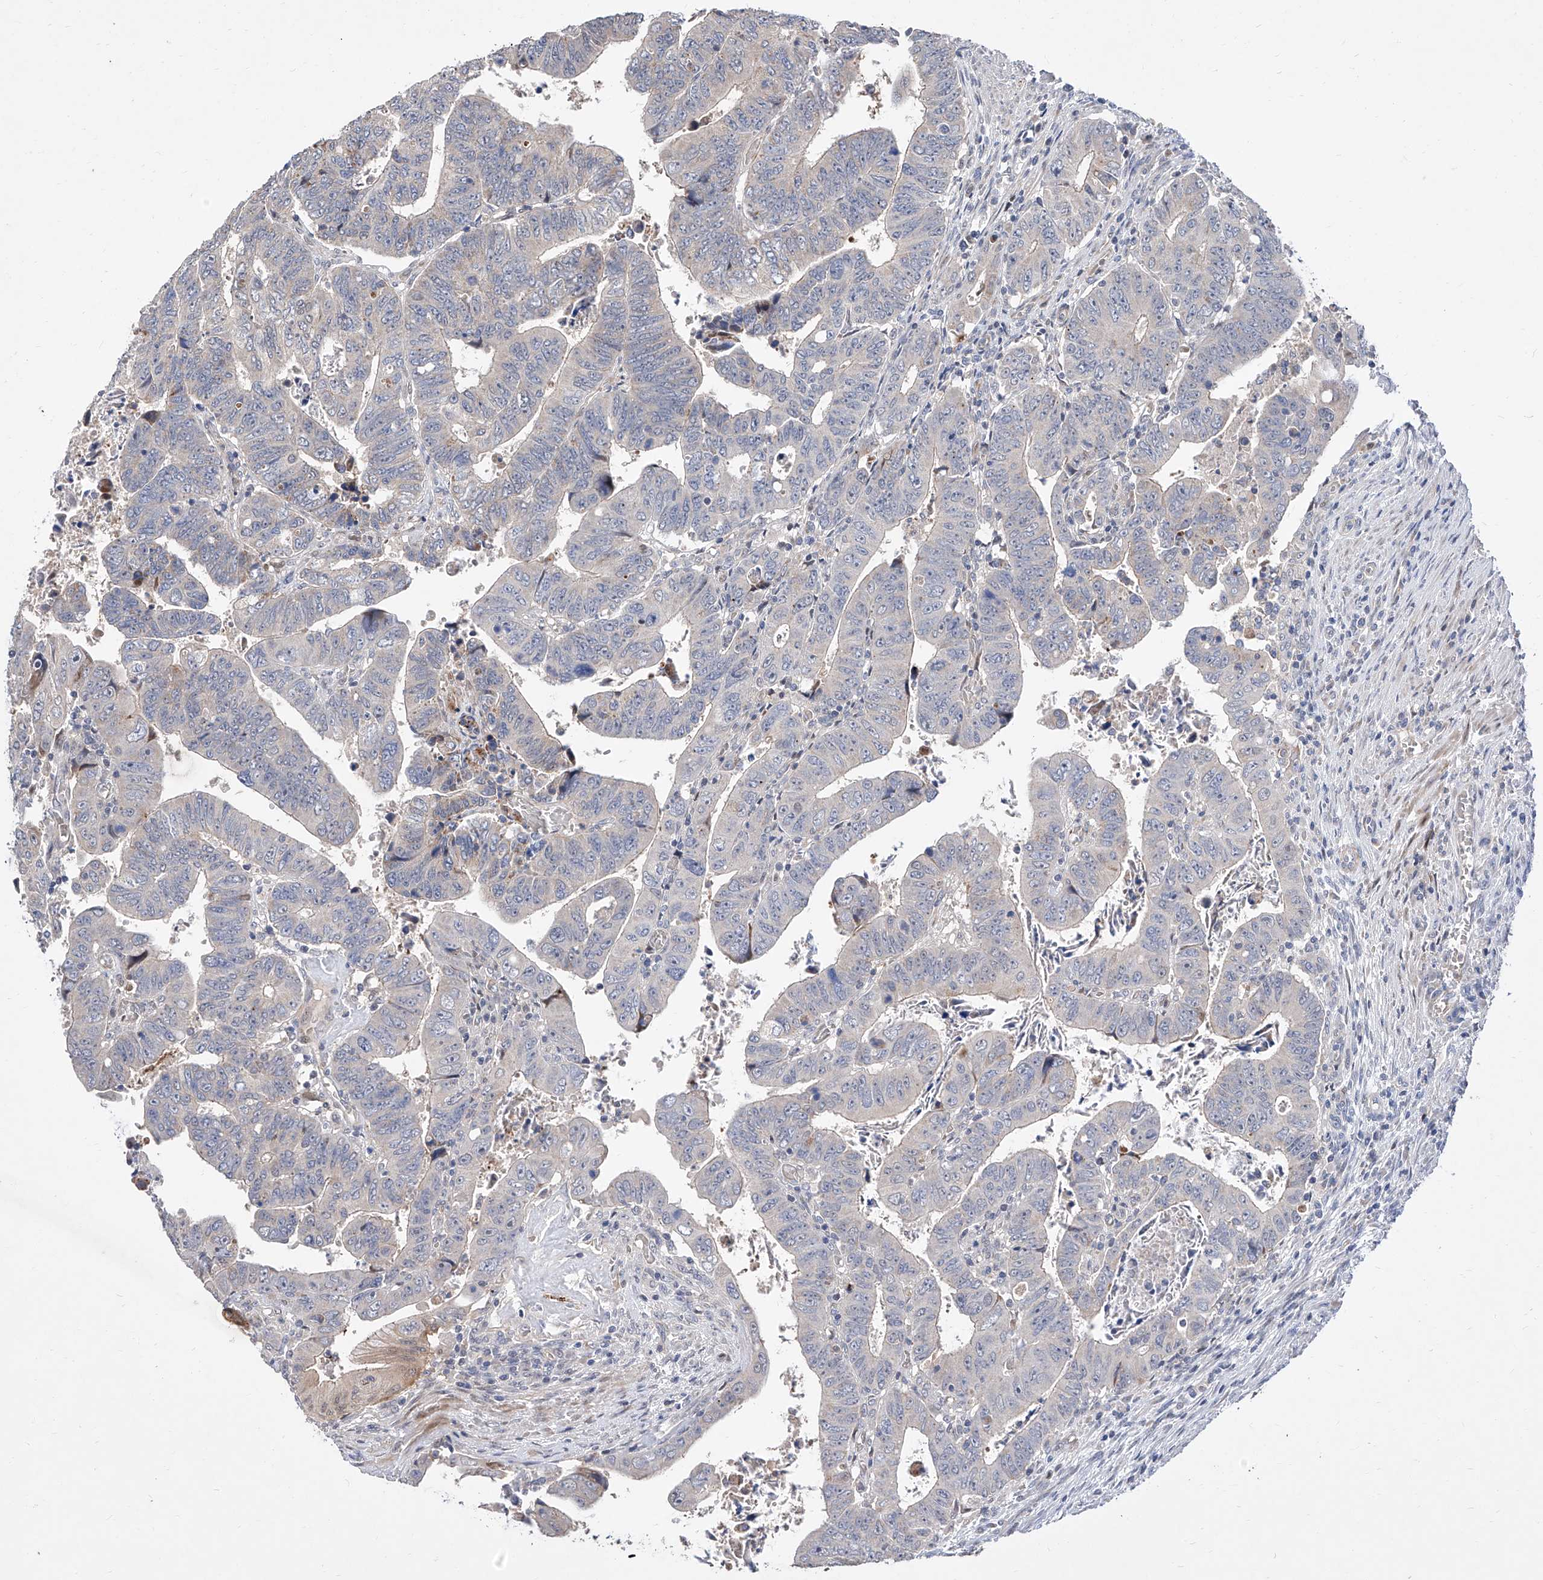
{"staining": {"intensity": "negative", "quantity": "none", "location": "none"}, "tissue": "colorectal cancer", "cell_type": "Tumor cells", "image_type": "cancer", "snomed": [{"axis": "morphology", "description": "Normal tissue, NOS"}, {"axis": "morphology", "description": "Adenocarcinoma, NOS"}, {"axis": "topography", "description": "Rectum"}], "caption": "High power microscopy image of an IHC image of colorectal cancer (adenocarcinoma), revealing no significant expression in tumor cells.", "gene": "FUCA2", "patient": {"sex": "female", "age": 65}}